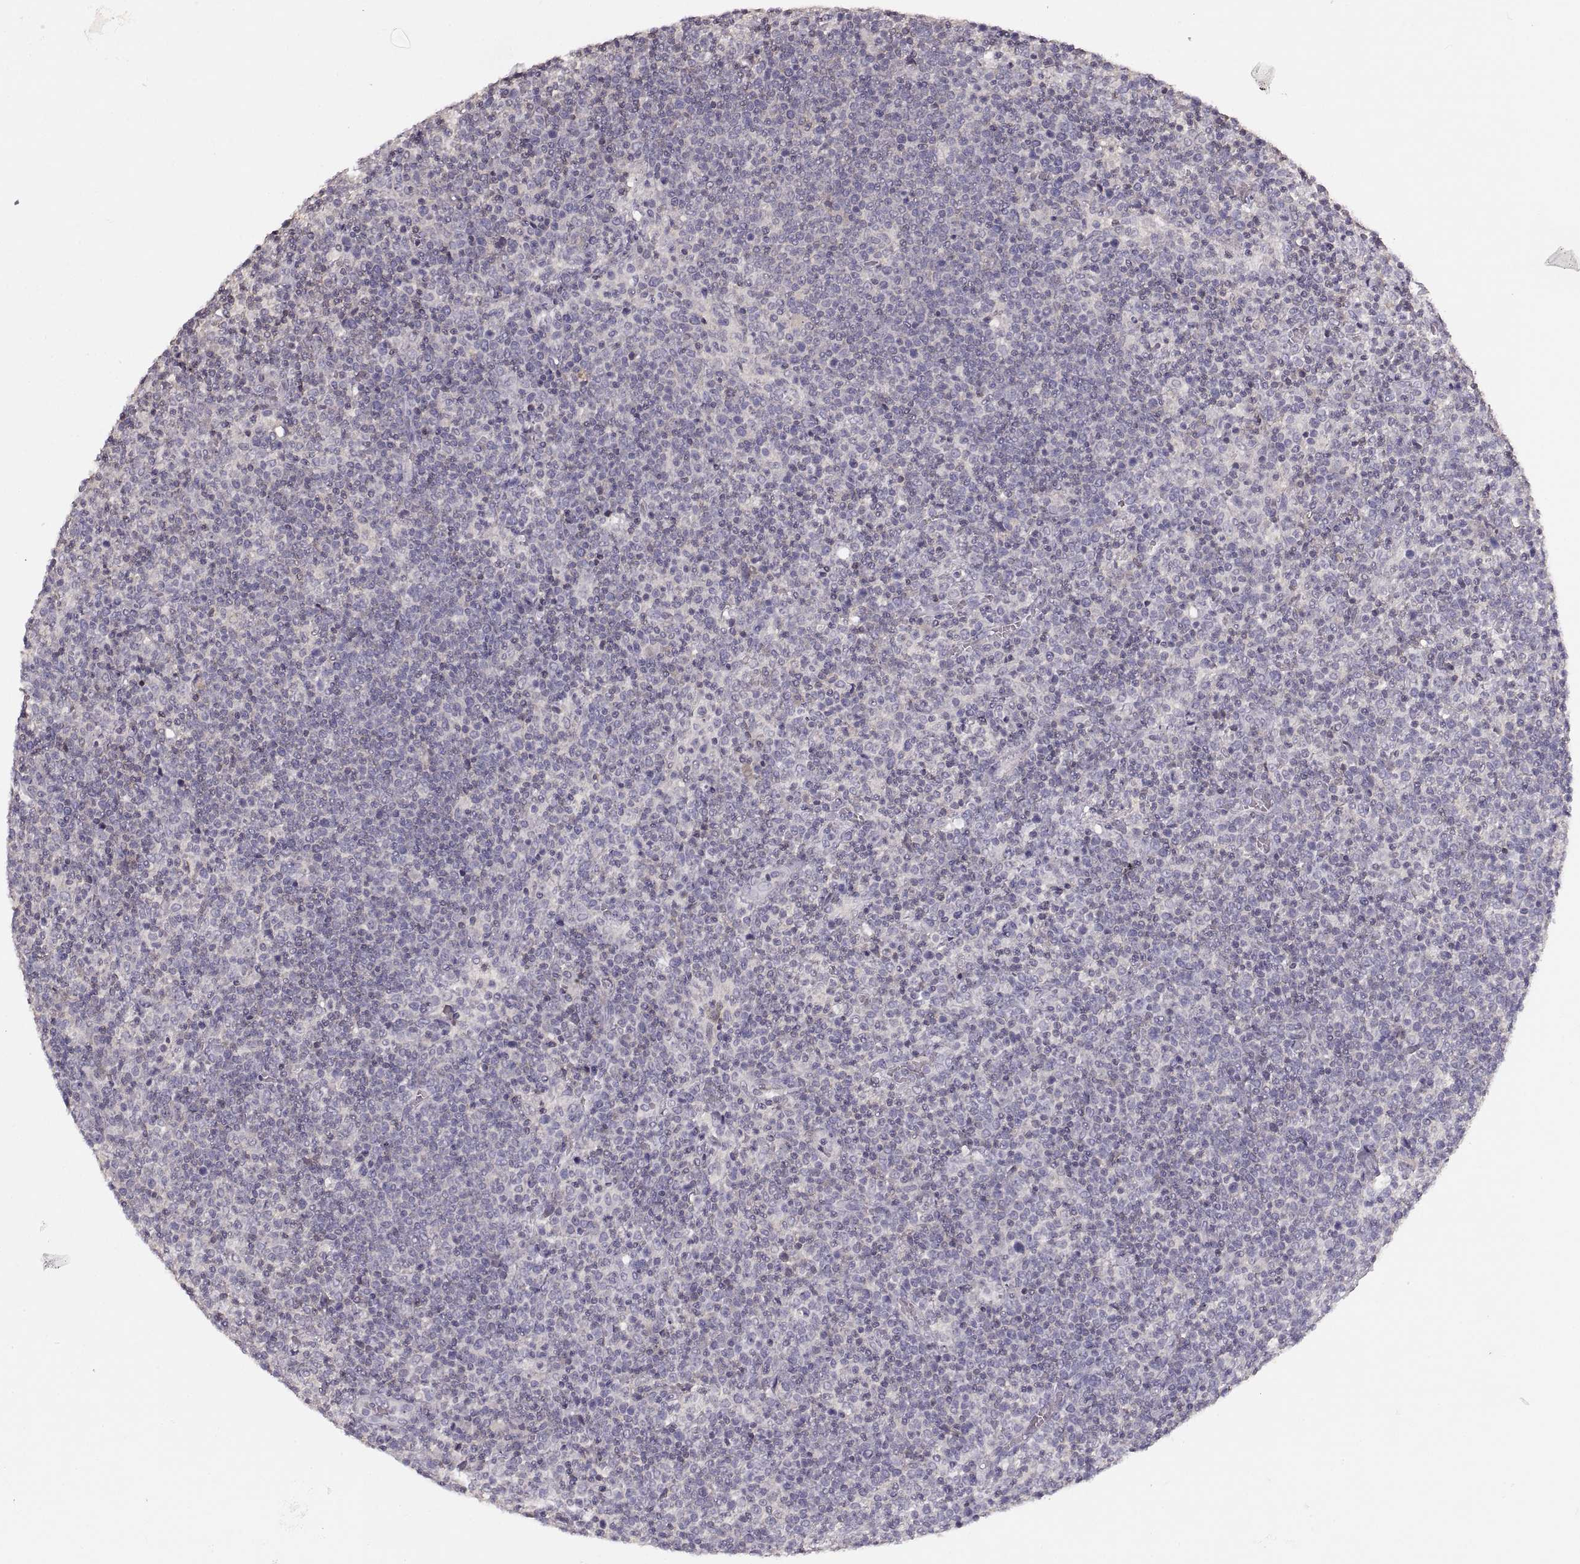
{"staining": {"intensity": "negative", "quantity": "none", "location": "none"}, "tissue": "lymphoma", "cell_type": "Tumor cells", "image_type": "cancer", "snomed": [{"axis": "morphology", "description": "Malignant lymphoma, non-Hodgkin's type, High grade"}, {"axis": "topography", "description": "Lymph node"}], "caption": "Tumor cells are negative for brown protein staining in lymphoma. (DAB (3,3'-diaminobenzidine) IHC, high magnification).", "gene": "ADAM11", "patient": {"sex": "male", "age": 61}}